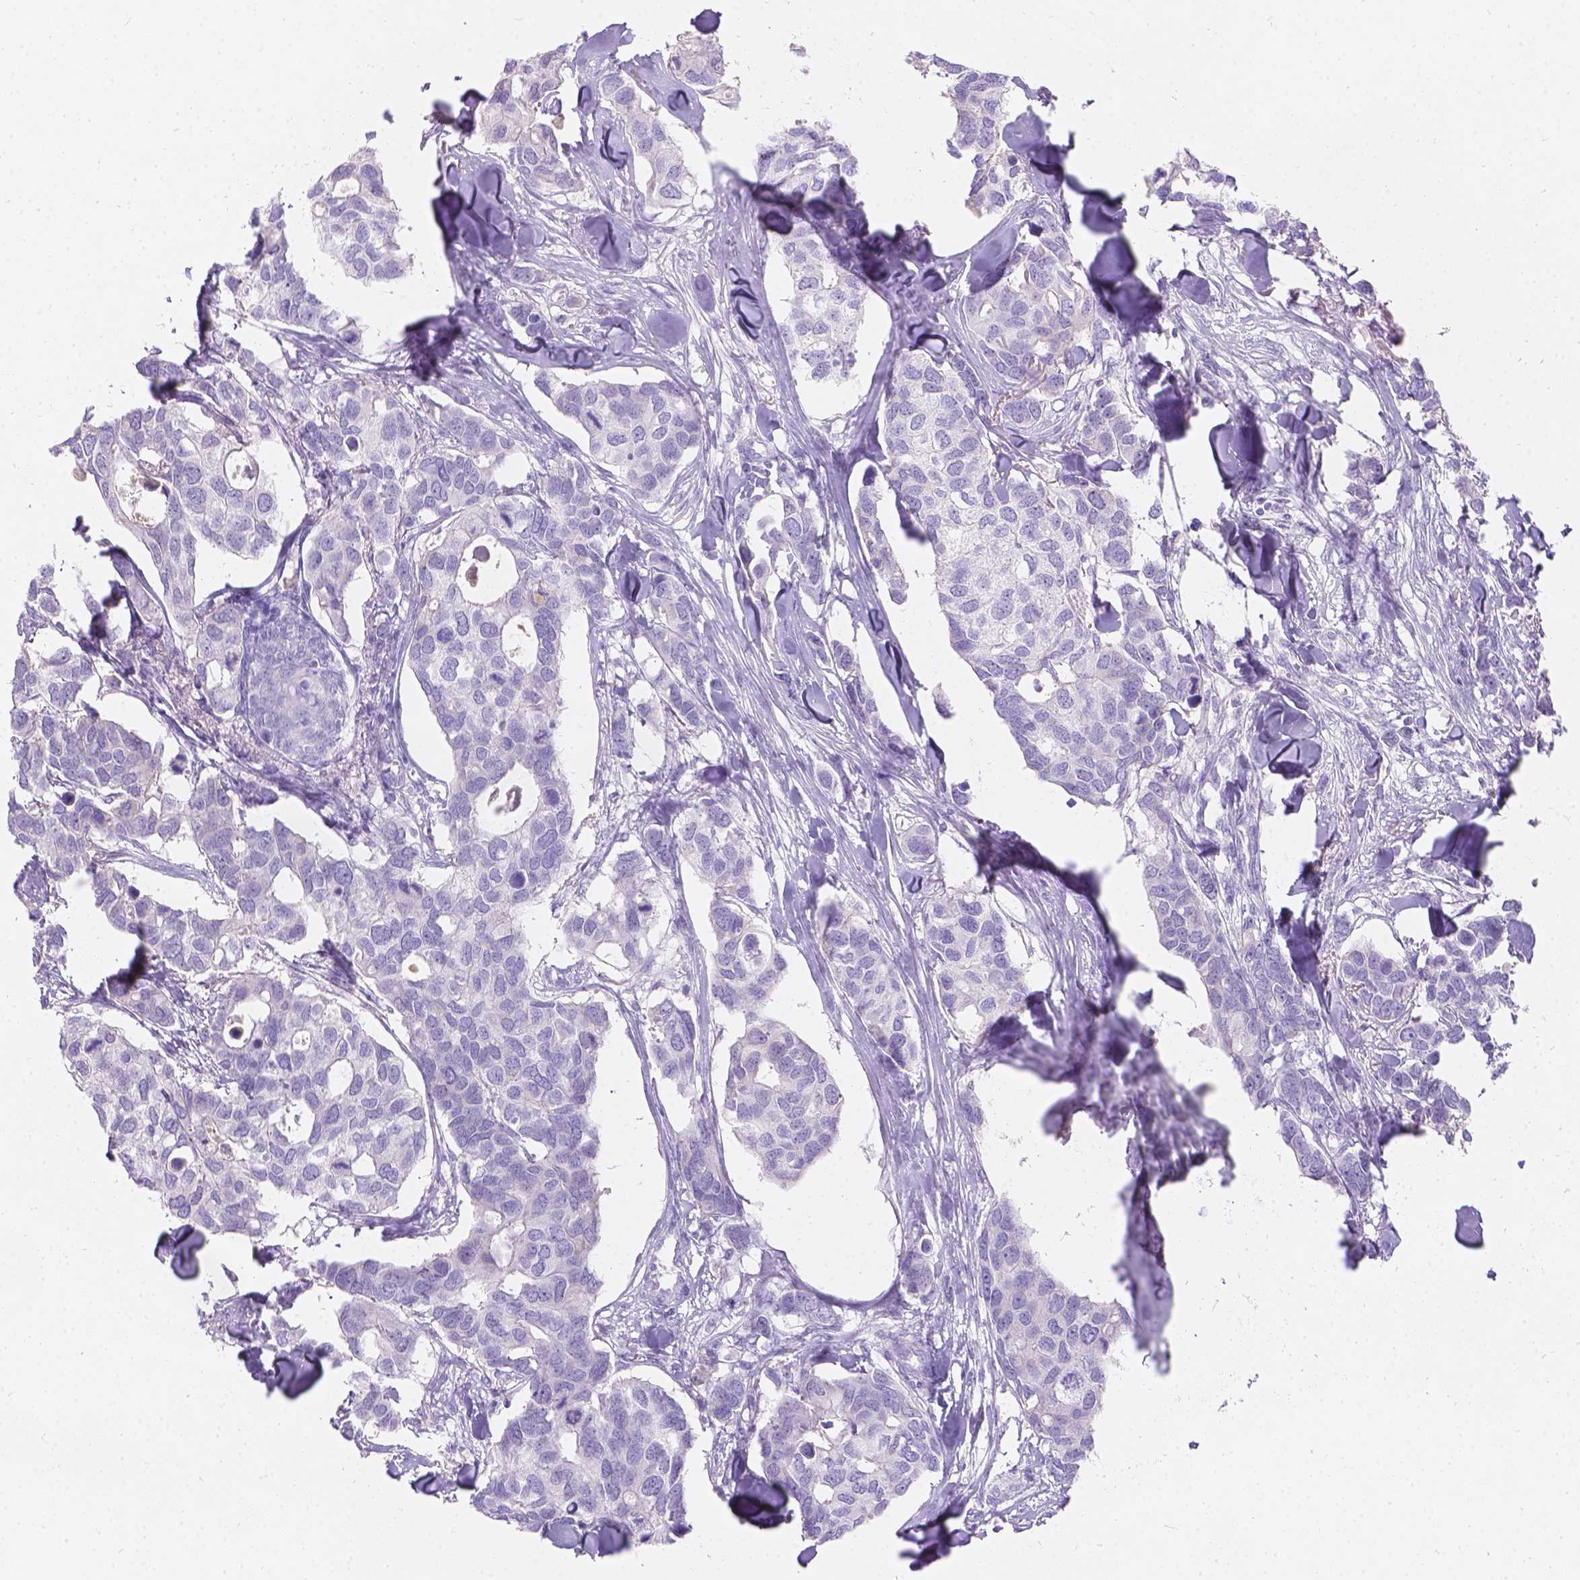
{"staining": {"intensity": "negative", "quantity": "none", "location": "none"}, "tissue": "breast cancer", "cell_type": "Tumor cells", "image_type": "cancer", "snomed": [{"axis": "morphology", "description": "Duct carcinoma"}, {"axis": "topography", "description": "Breast"}], "caption": "An immunohistochemistry (IHC) micrograph of infiltrating ductal carcinoma (breast) is shown. There is no staining in tumor cells of infiltrating ductal carcinoma (breast).", "gene": "GAL3ST2", "patient": {"sex": "female", "age": 83}}